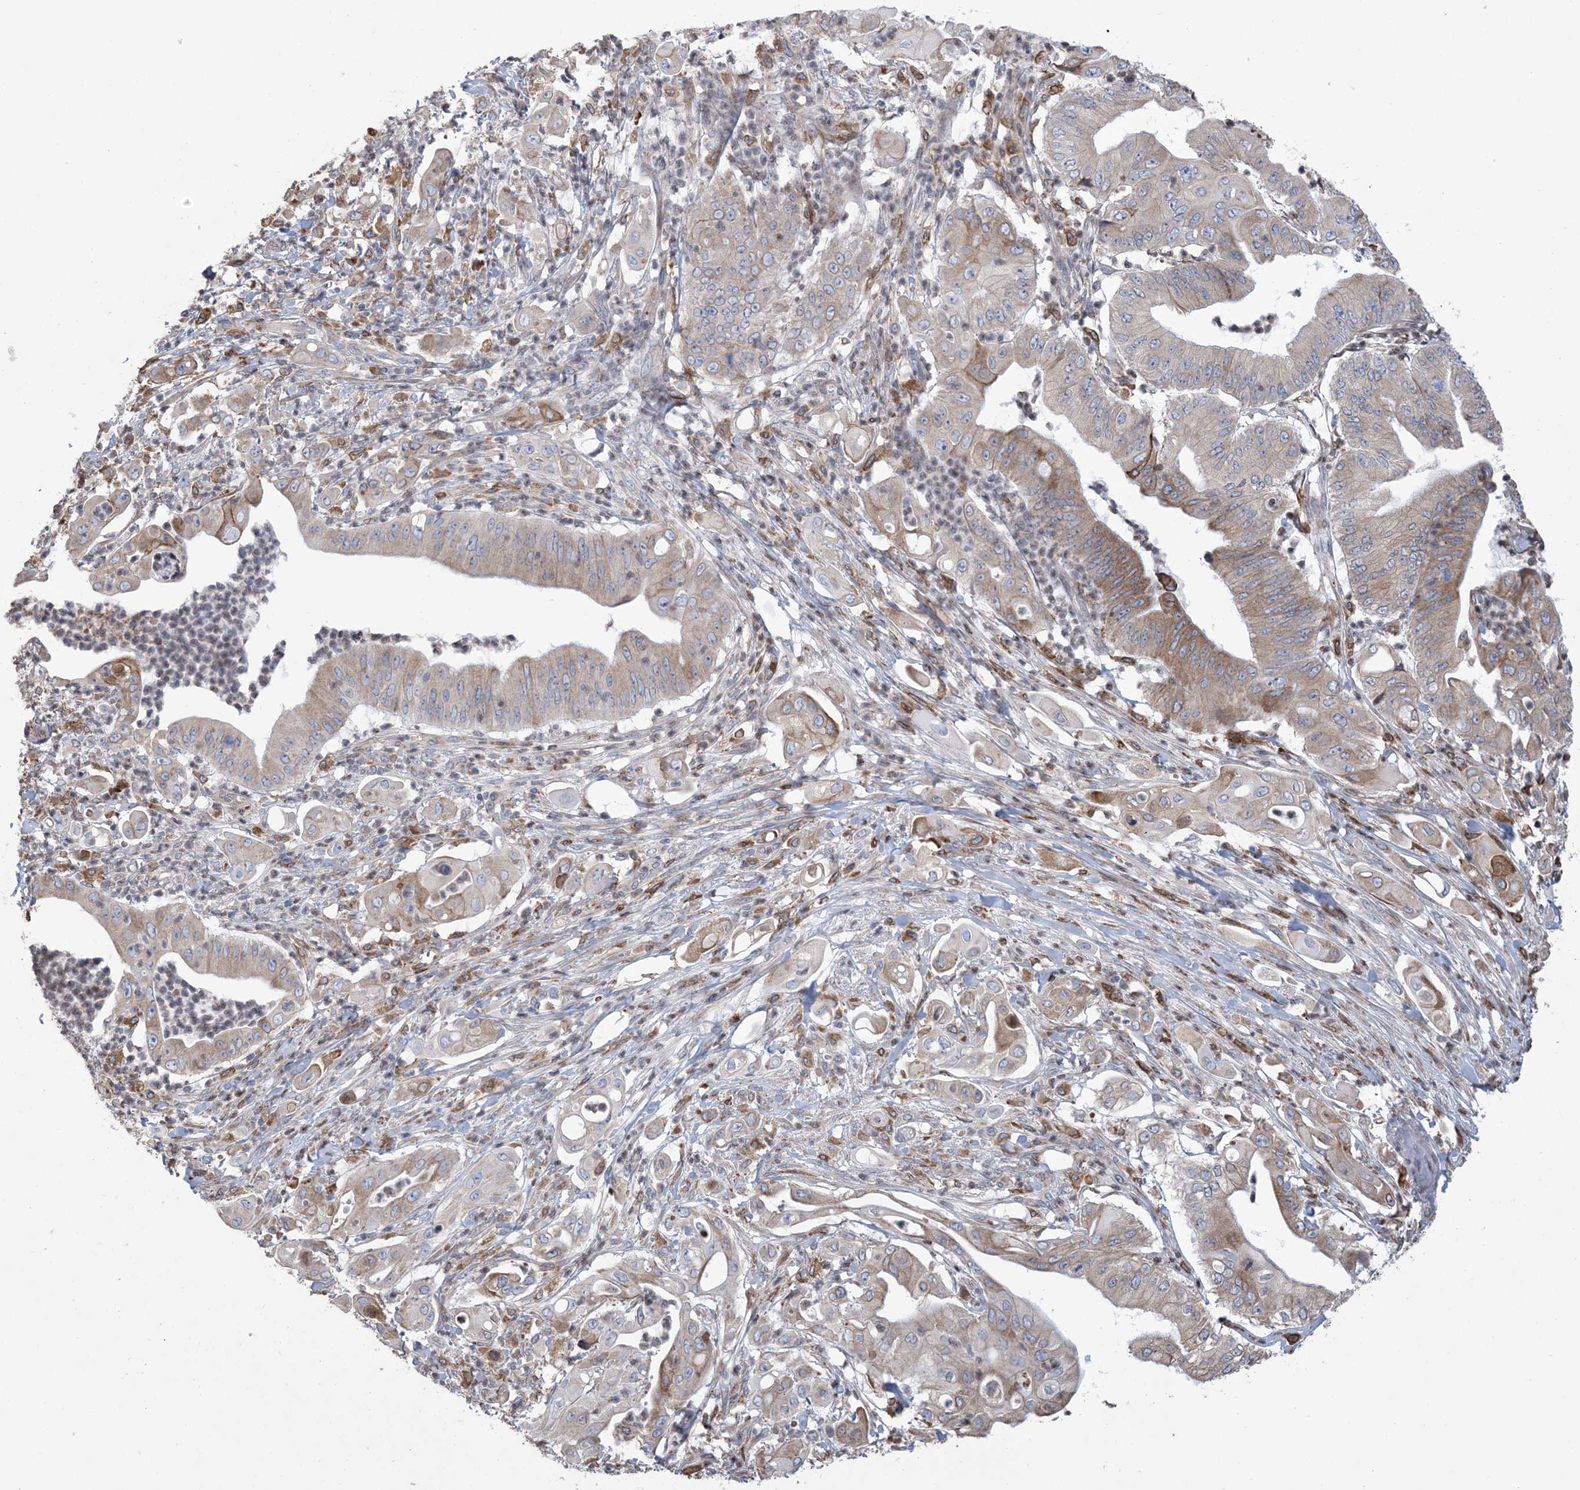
{"staining": {"intensity": "moderate", "quantity": "25%-75%", "location": "cytoplasmic/membranous"}, "tissue": "pancreatic cancer", "cell_type": "Tumor cells", "image_type": "cancer", "snomed": [{"axis": "morphology", "description": "Adenocarcinoma, NOS"}, {"axis": "topography", "description": "Pancreas"}], "caption": "Tumor cells demonstrate moderate cytoplasmic/membranous staining in approximately 25%-75% of cells in pancreatic cancer.", "gene": "SHANK1", "patient": {"sex": "female", "age": 77}}